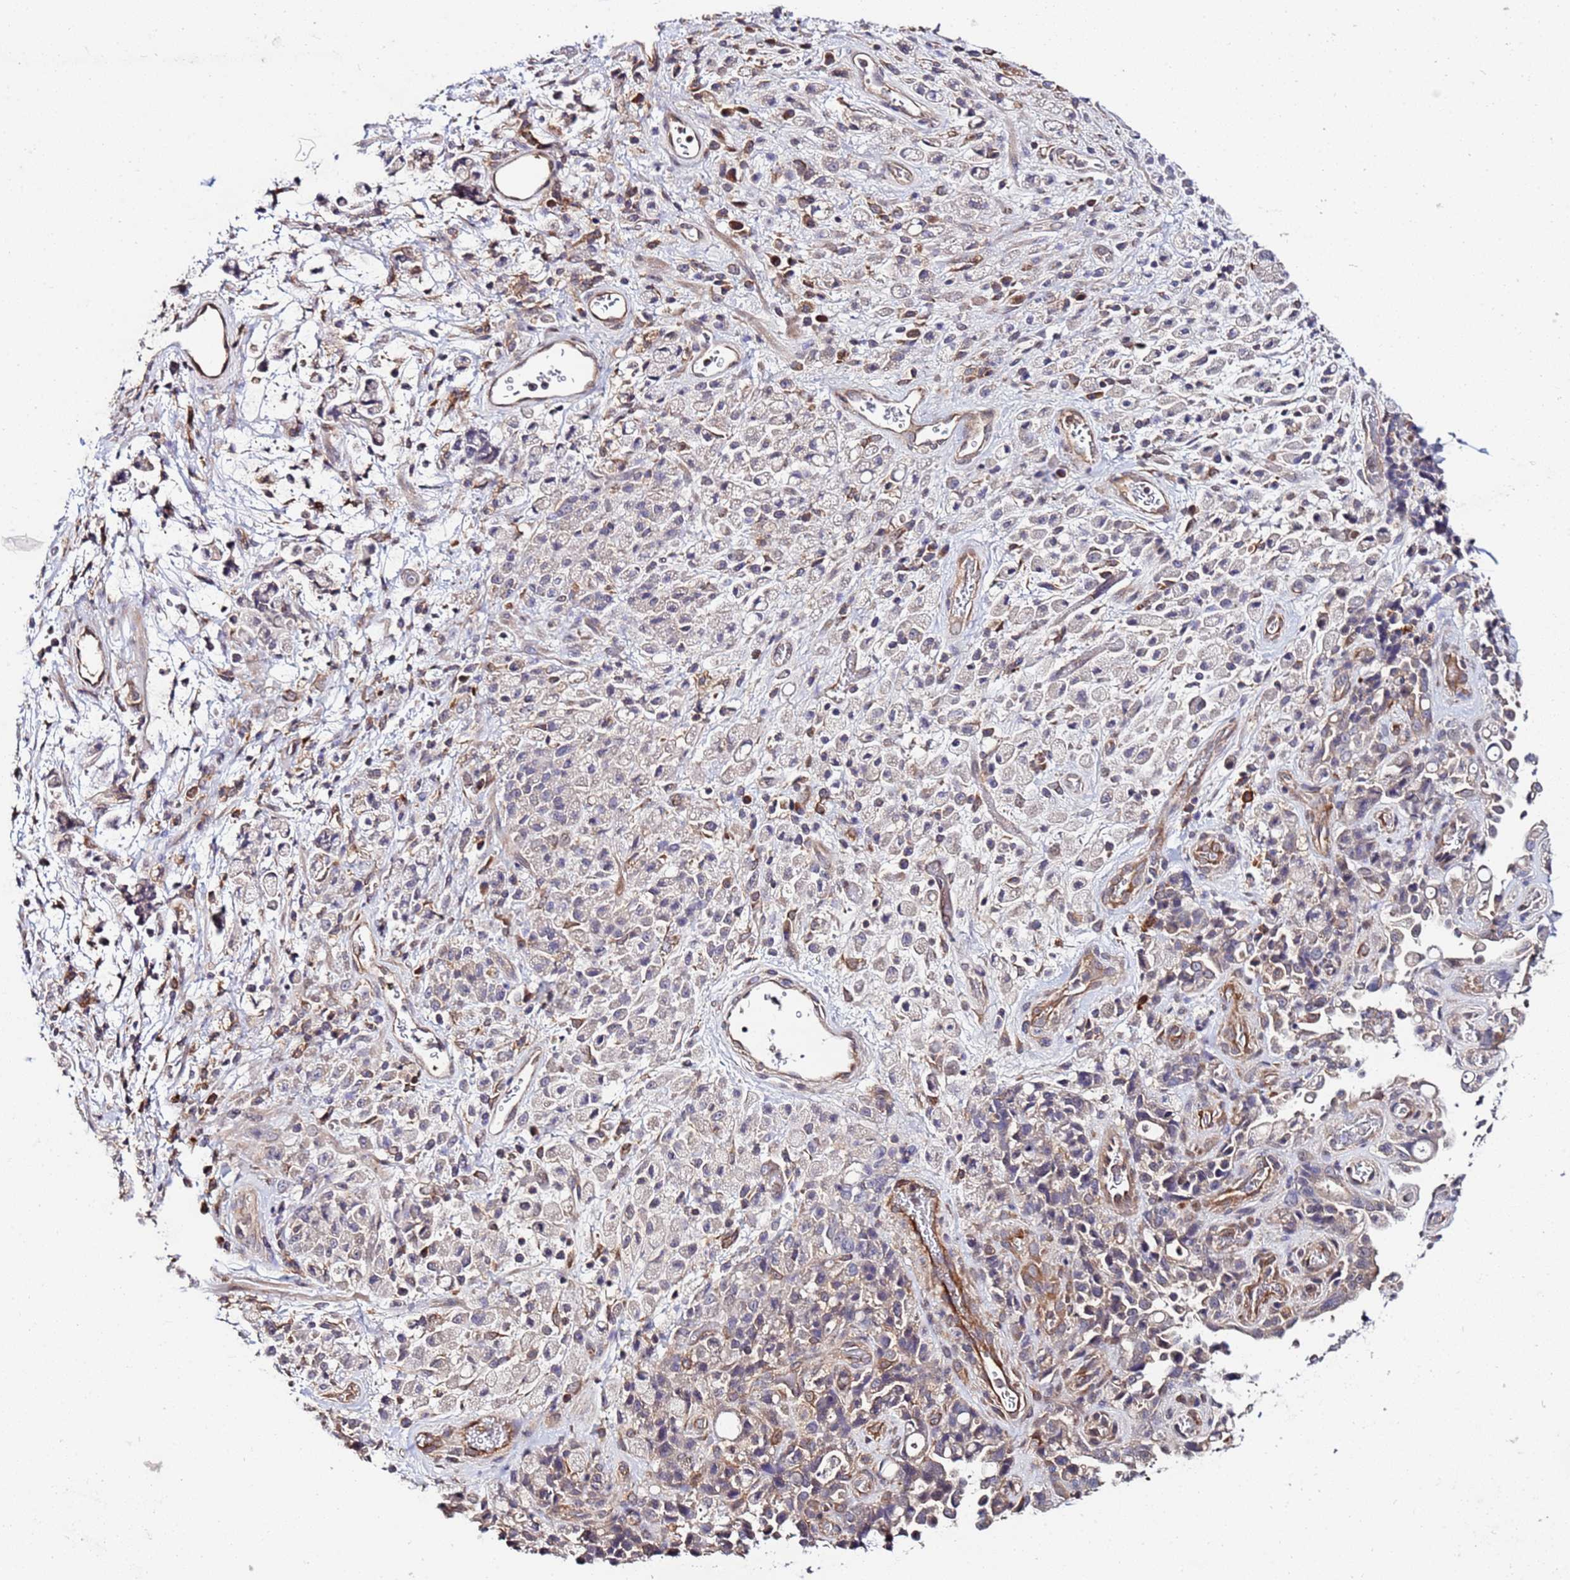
{"staining": {"intensity": "moderate", "quantity": "<25%", "location": "cytoplasmic/membranous"}, "tissue": "stomach cancer", "cell_type": "Tumor cells", "image_type": "cancer", "snomed": [{"axis": "morphology", "description": "Adenocarcinoma, NOS"}, {"axis": "topography", "description": "Stomach"}], "caption": "Tumor cells reveal moderate cytoplasmic/membranous staining in about <25% of cells in stomach adenocarcinoma.", "gene": "GSPT2", "patient": {"sex": "female", "age": 60}}